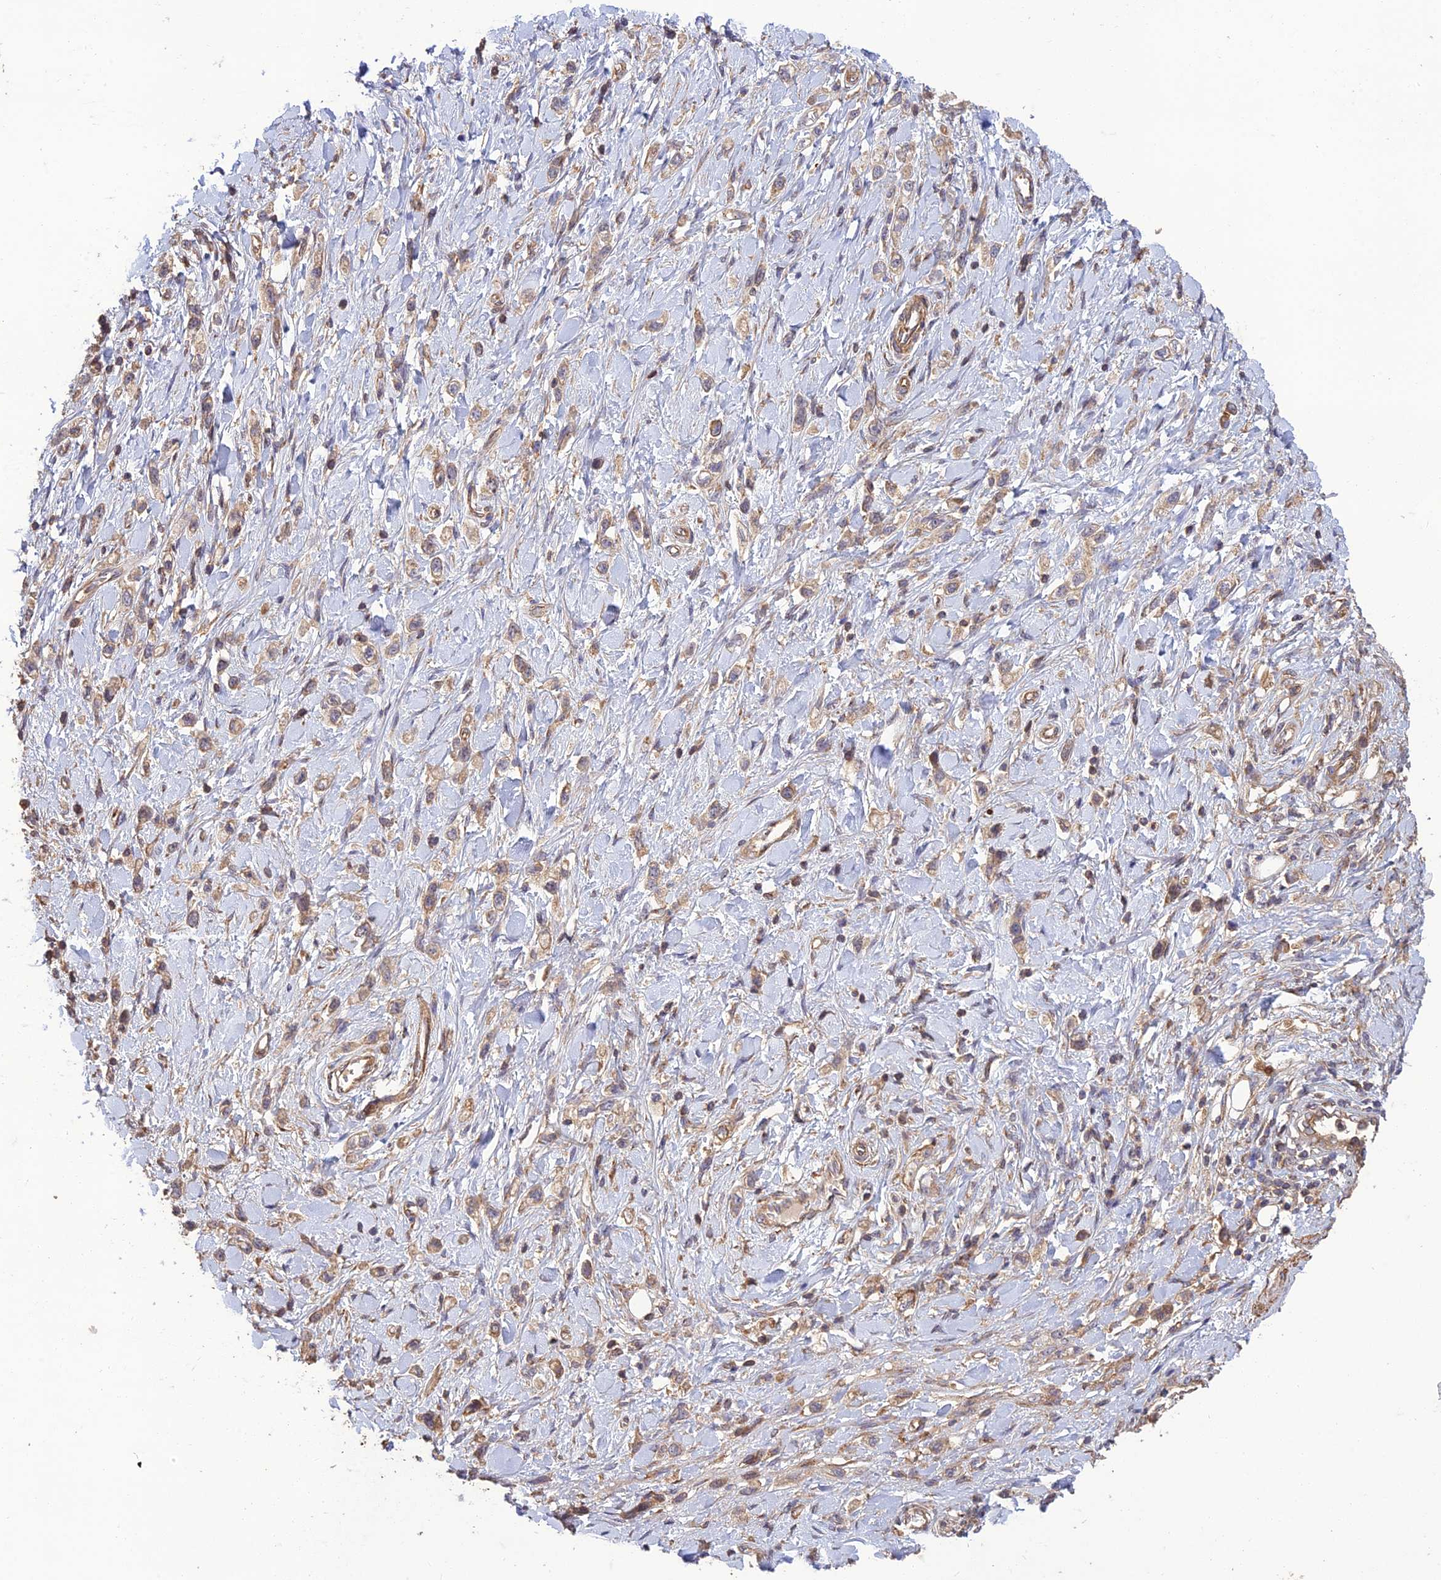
{"staining": {"intensity": "weak", "quantity": "25%-75%", "location": "cytoplasmic/membranous"}, "tissue": "stomach cancer", "cell_type": "Tumor cells", "image_type": "cancer", "snomed": [{"axis": "morphology", "description": "Adenocarcinoma, NOS"}, {"axis": "topography", "description": "Stomach"}], "caption": "Protein staining of stomach adenocarcinoma tissue reveals weak cytoplasmic/membranous positivity in about 25%-75% of tumor cells.", "gene": "TMEM131L", "patient": {"sex": "female", "age": 65}}